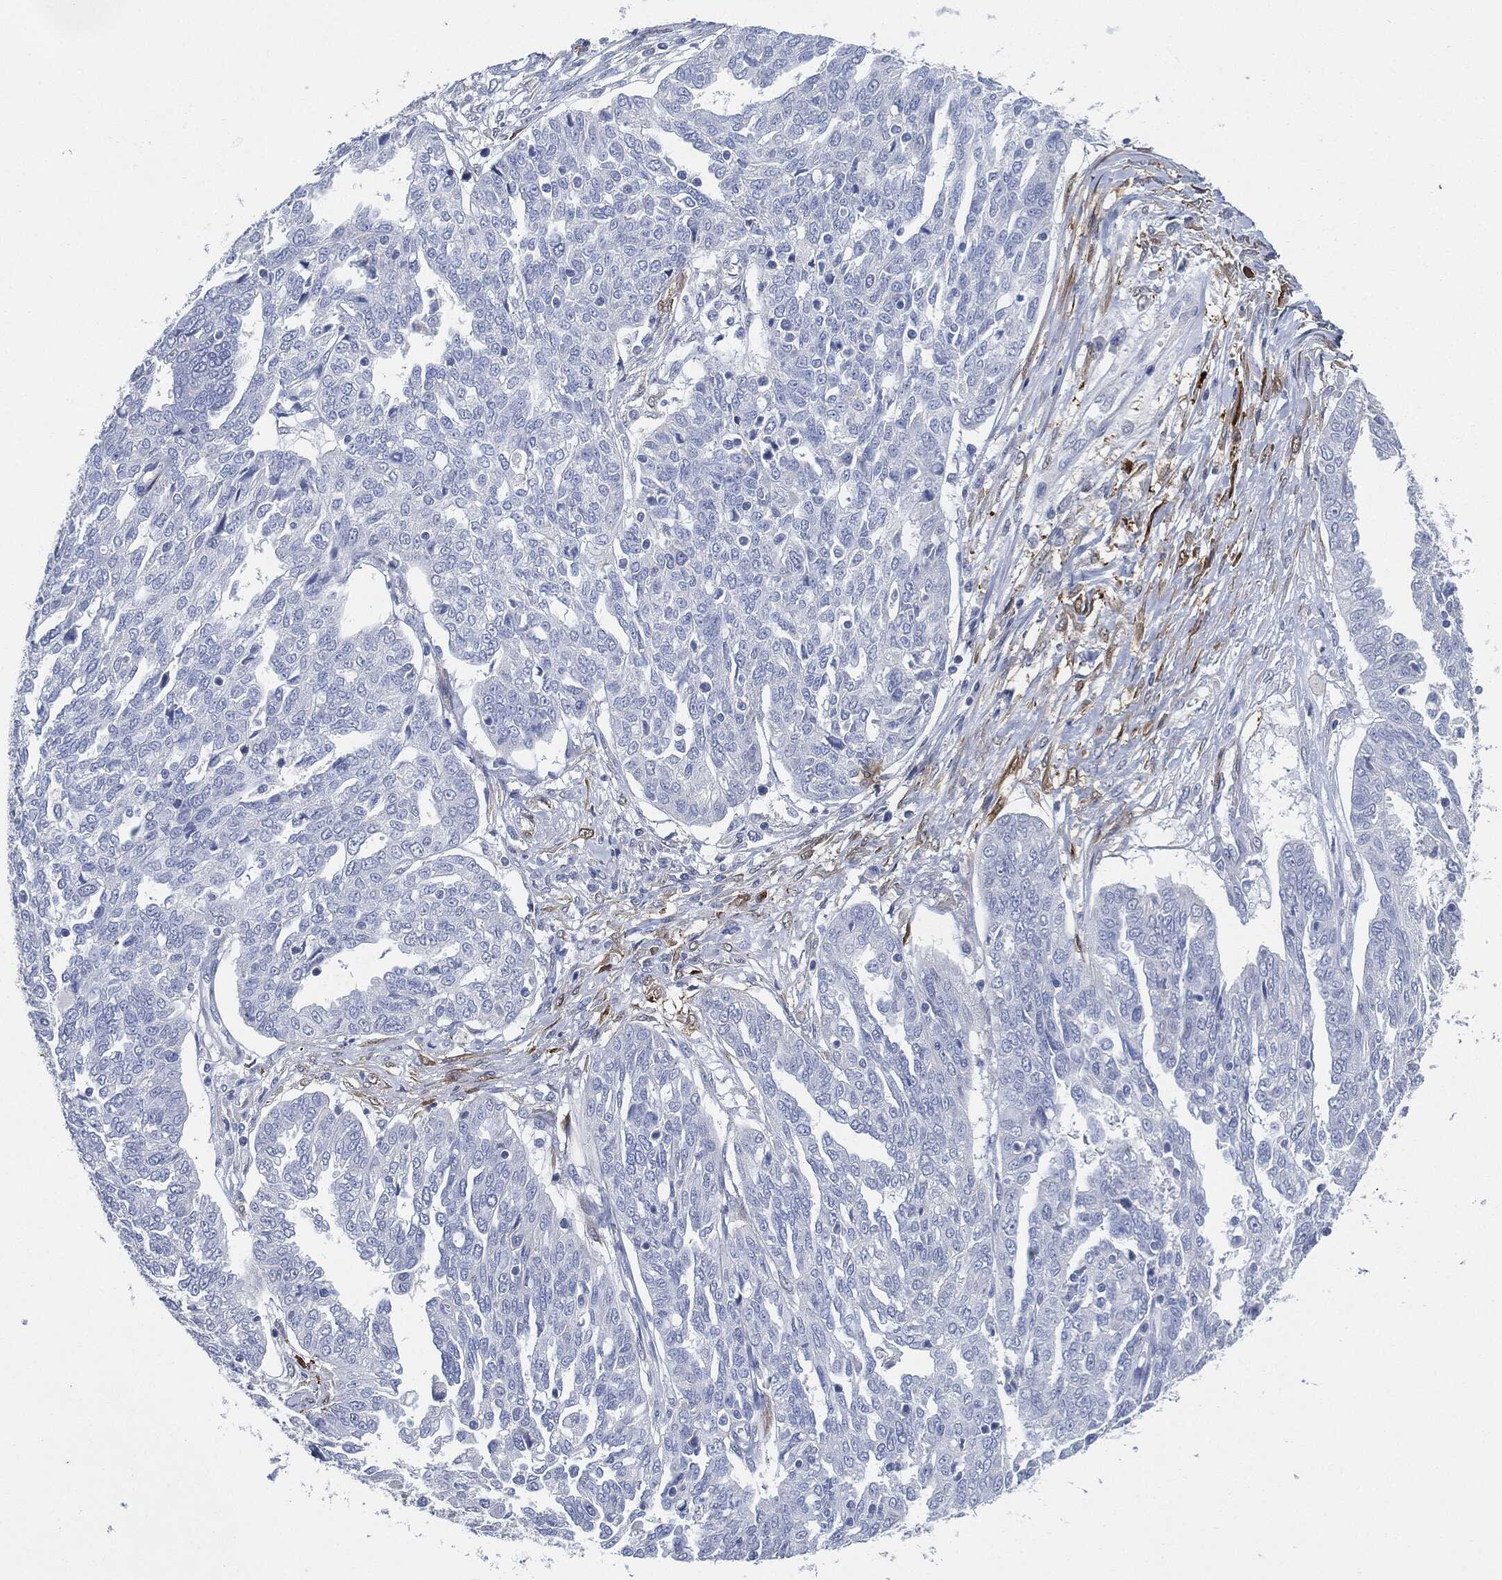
{"staining": {"intensity": "negative", "quantity": "none", "location": "none"}, "tissue": "ovarian cancer", "cell_type": "Tumor cells", "image_type": "cancer", "snomed": [{"axis": "morphology", "description": "Cystadenocarcinoma, serous, NOS"}, {"axis": "topography", "description": "Ovary"}], "caption": "Micrograph shows no protein staining in tumor cells of serous cystadenocarcinoma (ovarian) tissue. (DAB immunohistochemistry (IHC), high magnification).", "gene": "TAGLN", "patient": {"sex": "female", "age": 67}}